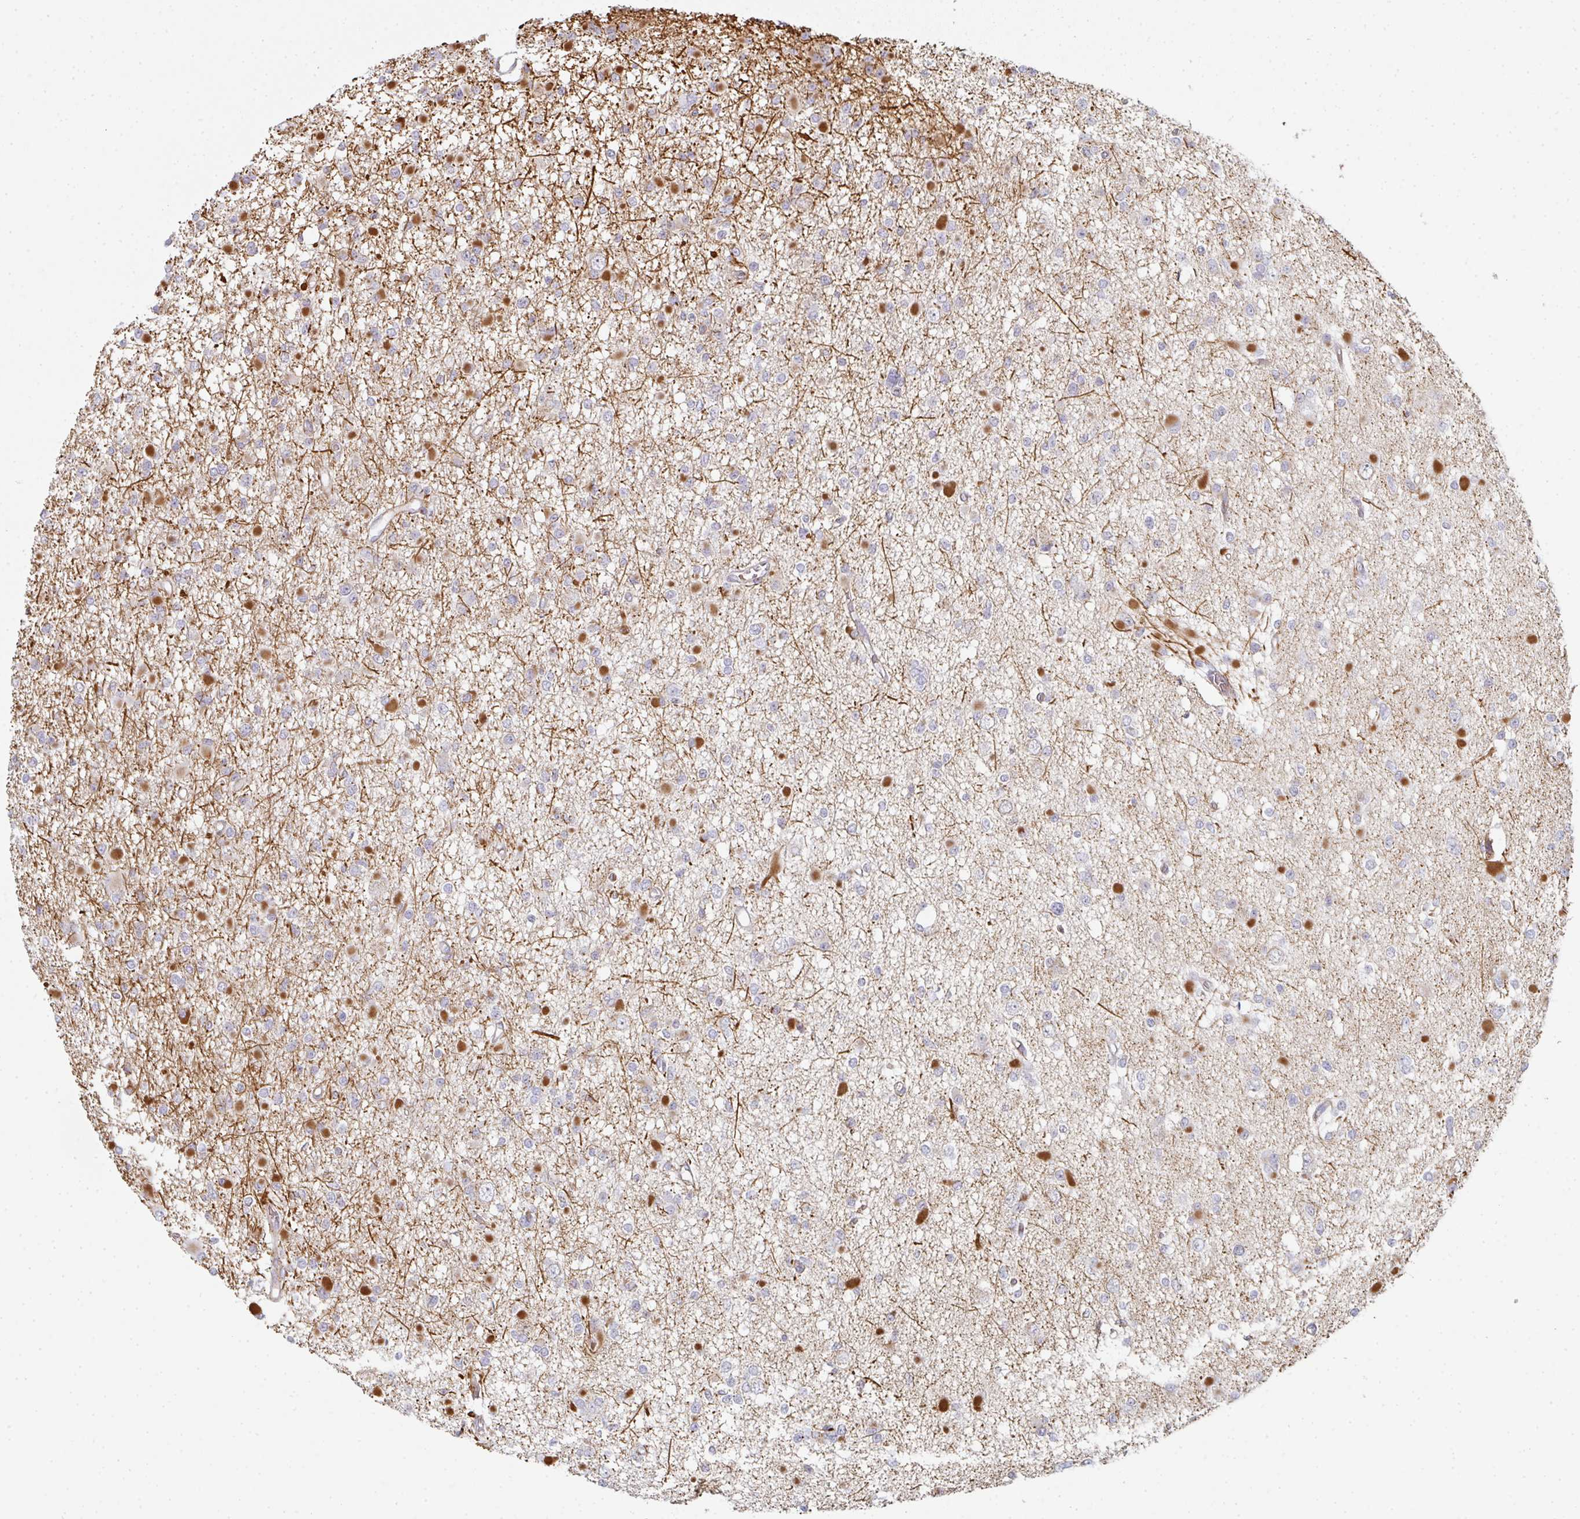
{"staining": {"intensity": "strong", "quantity": "<25%", "location": "cytoplasmic/membranous"}, "tissue": "glioma", "cell_type": "Tumor cells", "image_type": "cancer", "snomed": [{"axis": "morphology", "description": "Glioma, malignant, Low grade"}, {"axis": "topography", "description": "Brain"}], "caption": "Immunohistochemistry (IHC) photomicrograph of human malignant glioma (low-grade) stained for a protein (brown), which shows medium levels of strong cytoplasmic/membranous staining in about <25% of tumor cells.", "gene": "ZNF526", "patient": {"sex": "female", "age": 22}}